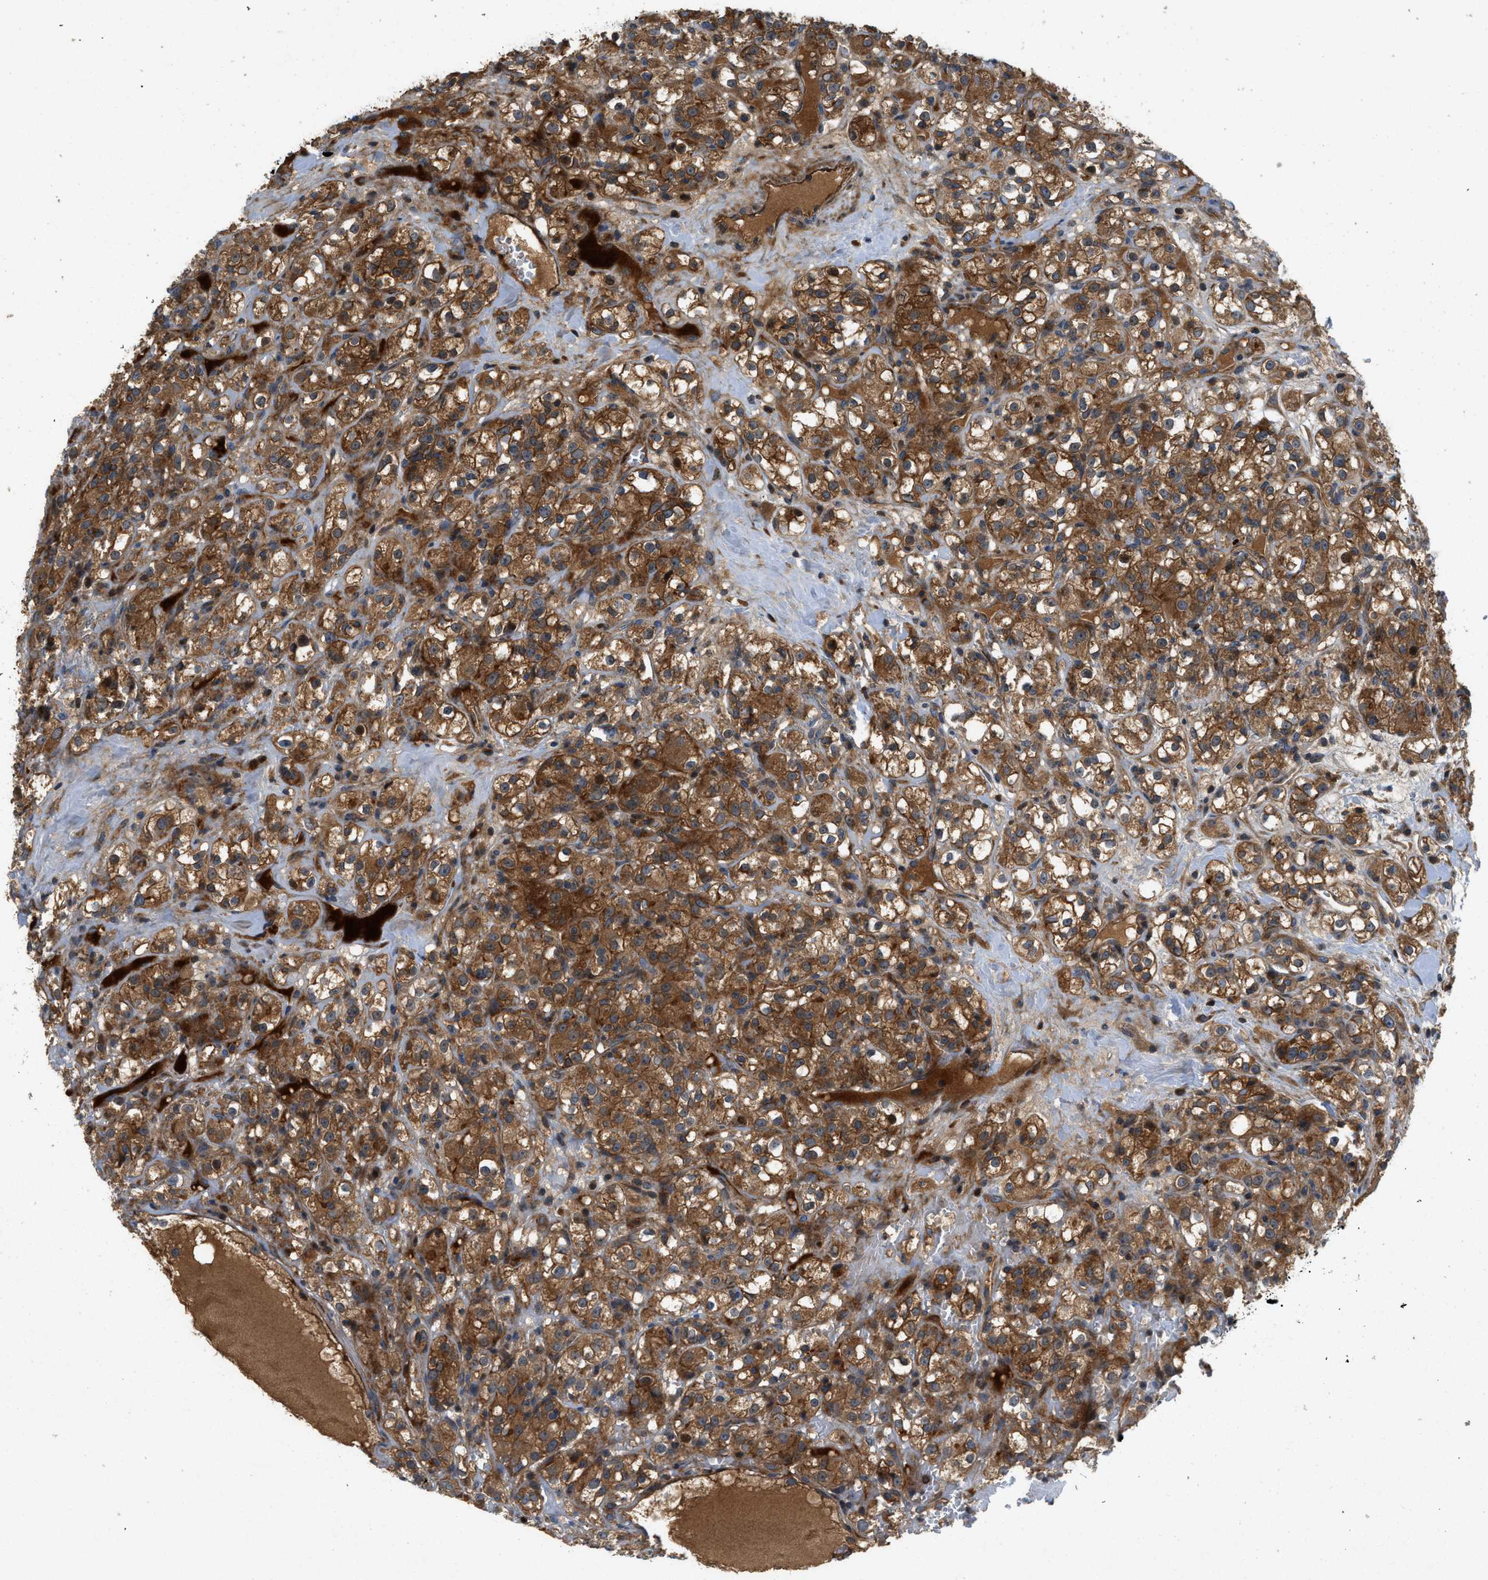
{"staining": {"intensity": "strong", "quantity": ">75%", "location": "cytoplasmic/membranous"}, "tissue": "renal cancer", "cell_type": "Tumor cells", "image_type": "cancer", "snomed": [{"axis": "morphology", "description": "Normal tissue, NOS"}, {"axis": "morphology", "description": "Adenocarcinoma, NOS"}, {"axis": "topography", "description": "Kidney"}], "caption": "Tumor cells exhibit strong cytoplasmic/membranous expression in about >75% of cells in renal cancer.", "gene": "CNNM3", "patient": {"sex": "male", "age": 61}}